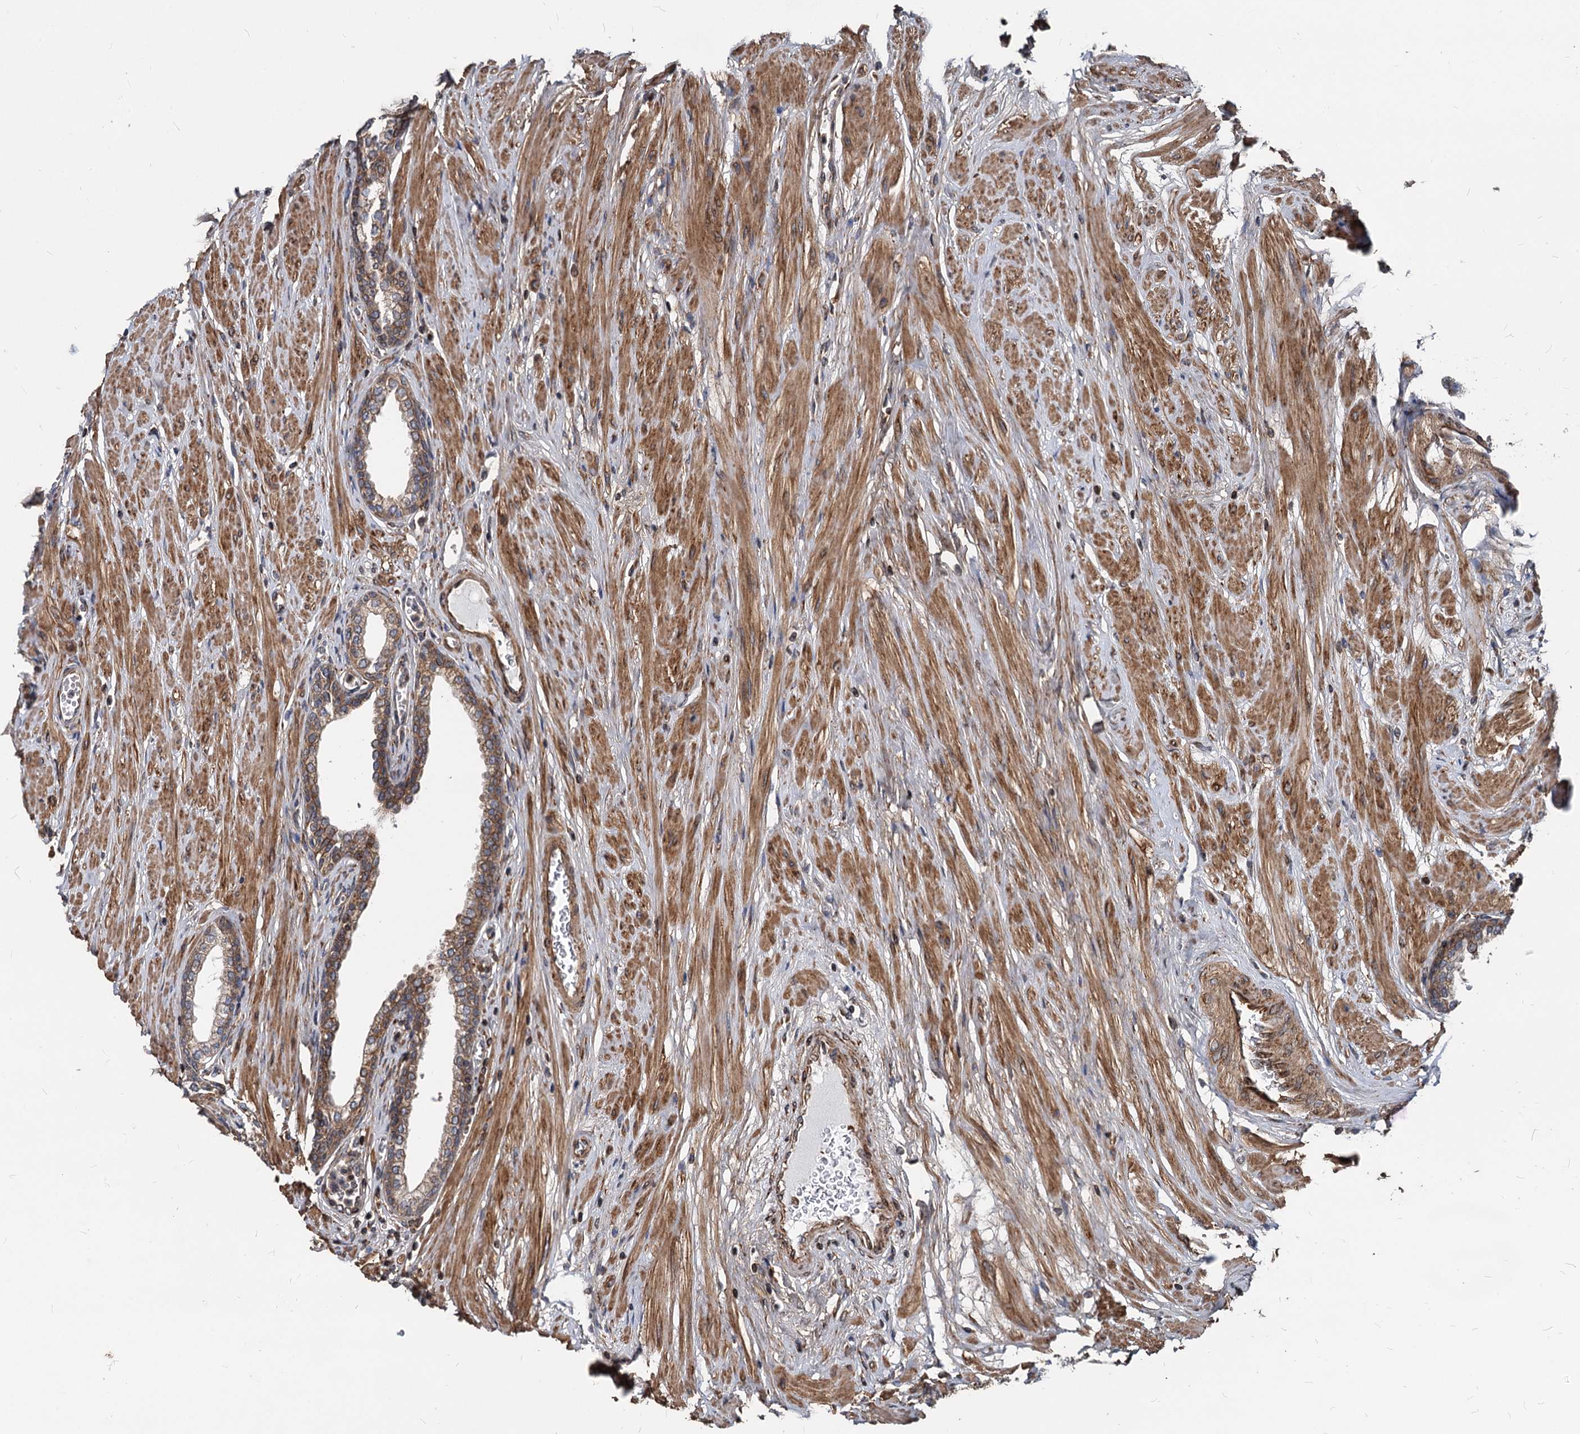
{"staining": {"intensity": "strong", "quantity": ">75%", "location": "cytoplasmic/membranous"}, "tissue": "prostate", "cell_type": "Glandular cells", "image_type": "normal", "snomed": [{"axis": "morphology", "description": "Normal tissue, NOS"}, {"axis": "morphology", "description": "Urothelial carcinoma, Low grade"}, {"axis": "topography", "description": "Urinary bladder"}, {"axis": "topography", "description": "Prostate"}], "caption": "The immunohistochemical stain labels strong cytoplasmic/membranous expression in glandular cells of normal prostate.", "gene": "STIM1", "patient": {"sex": "male", "age": 60}}